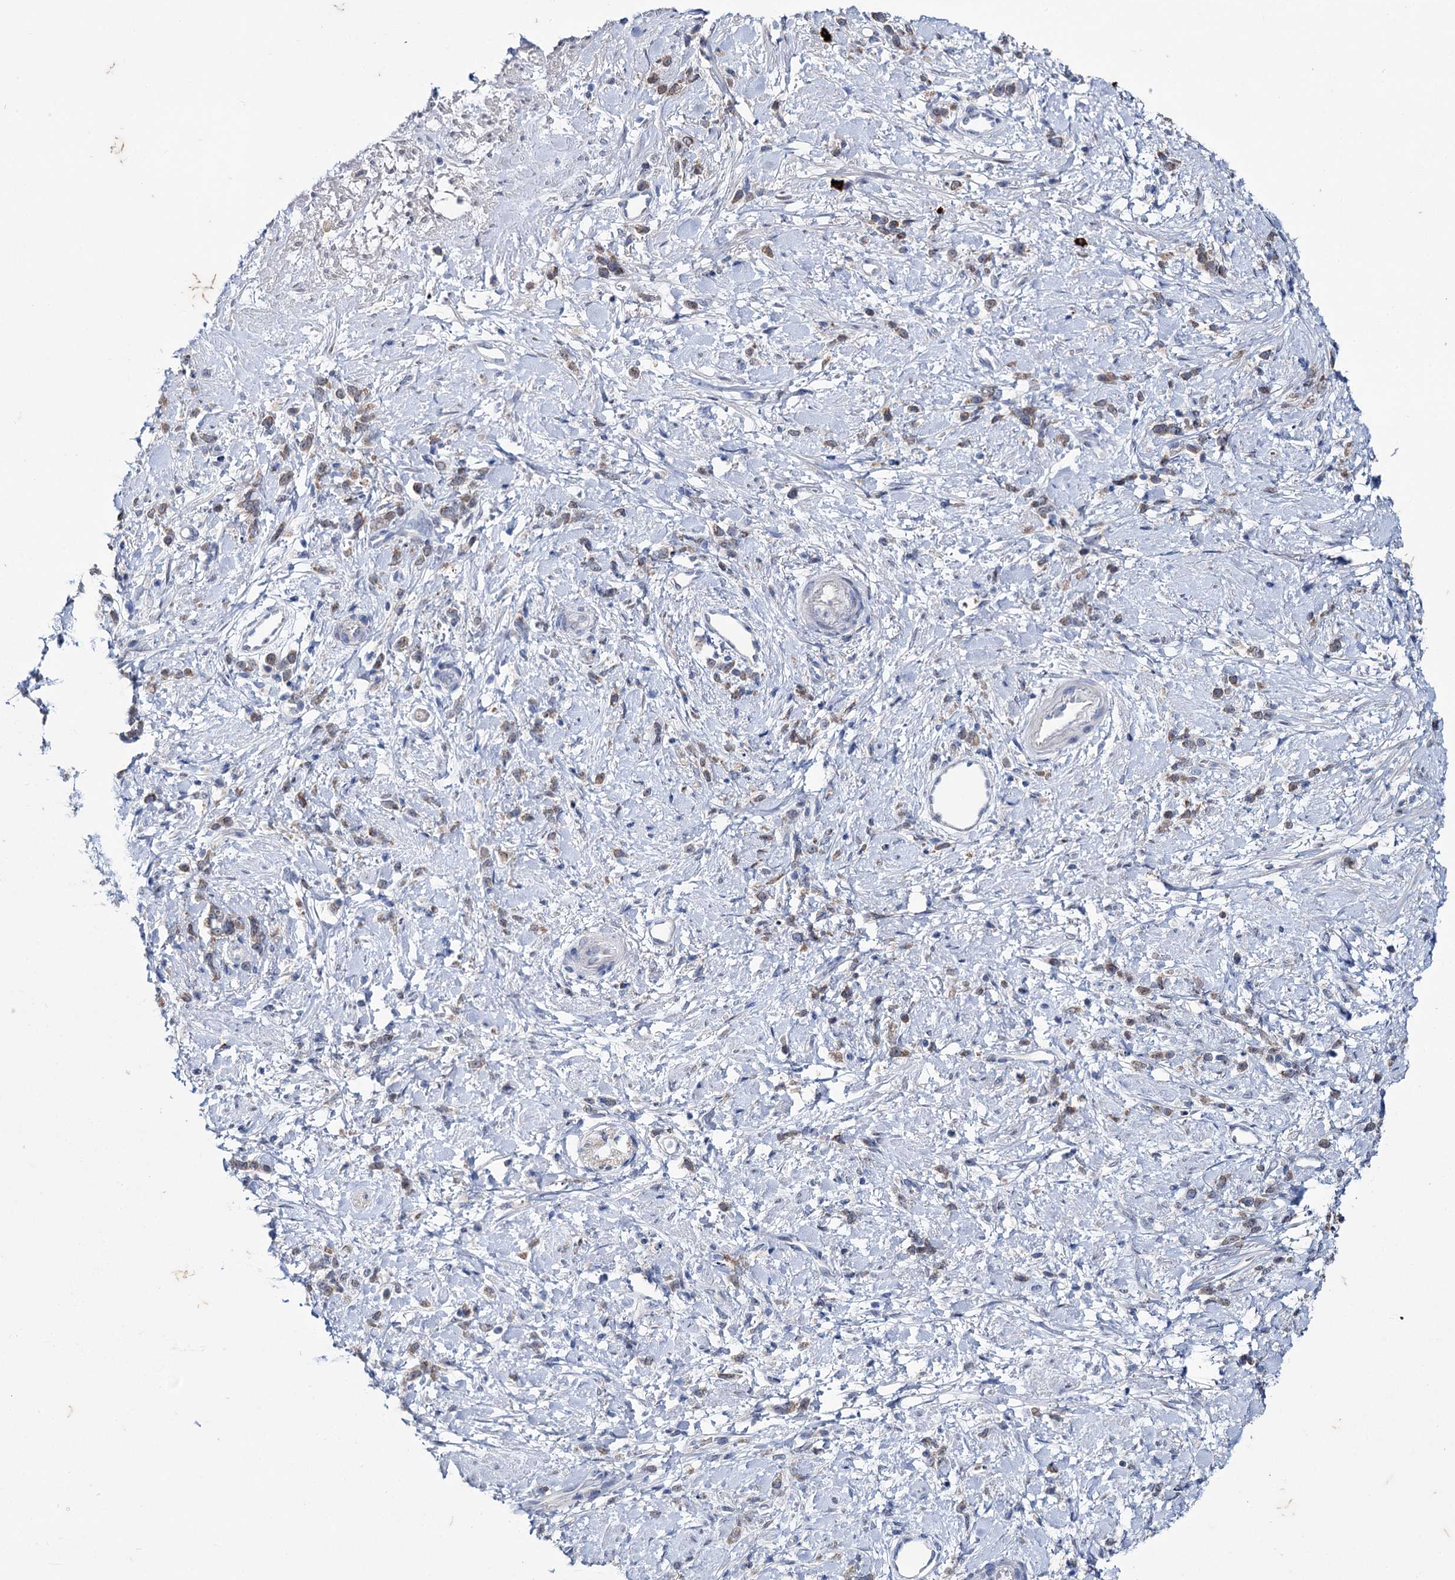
{"staining": {"intensity": "moderate", "quantity": ">75%", "location": "cytoplasmic/membranous"}, "tissue": "stomach cancer", "cell_type": "Tumor cells", "image_type": "cancer", "snomed": [{"axis": "morphology", "description": "Adenocarcinoma, NOS"}, {"axis": "topography", "description": "Stomach"}], "caption": "Immunohistochemical staining of stomach adenocarcinoma shows medium levels of moderate cytoplasmic/membranous protein positivity in approximately >75% of tumor cells.", "gene": "MID1IP1", "patient": {"sex": "female", "age": 60}}